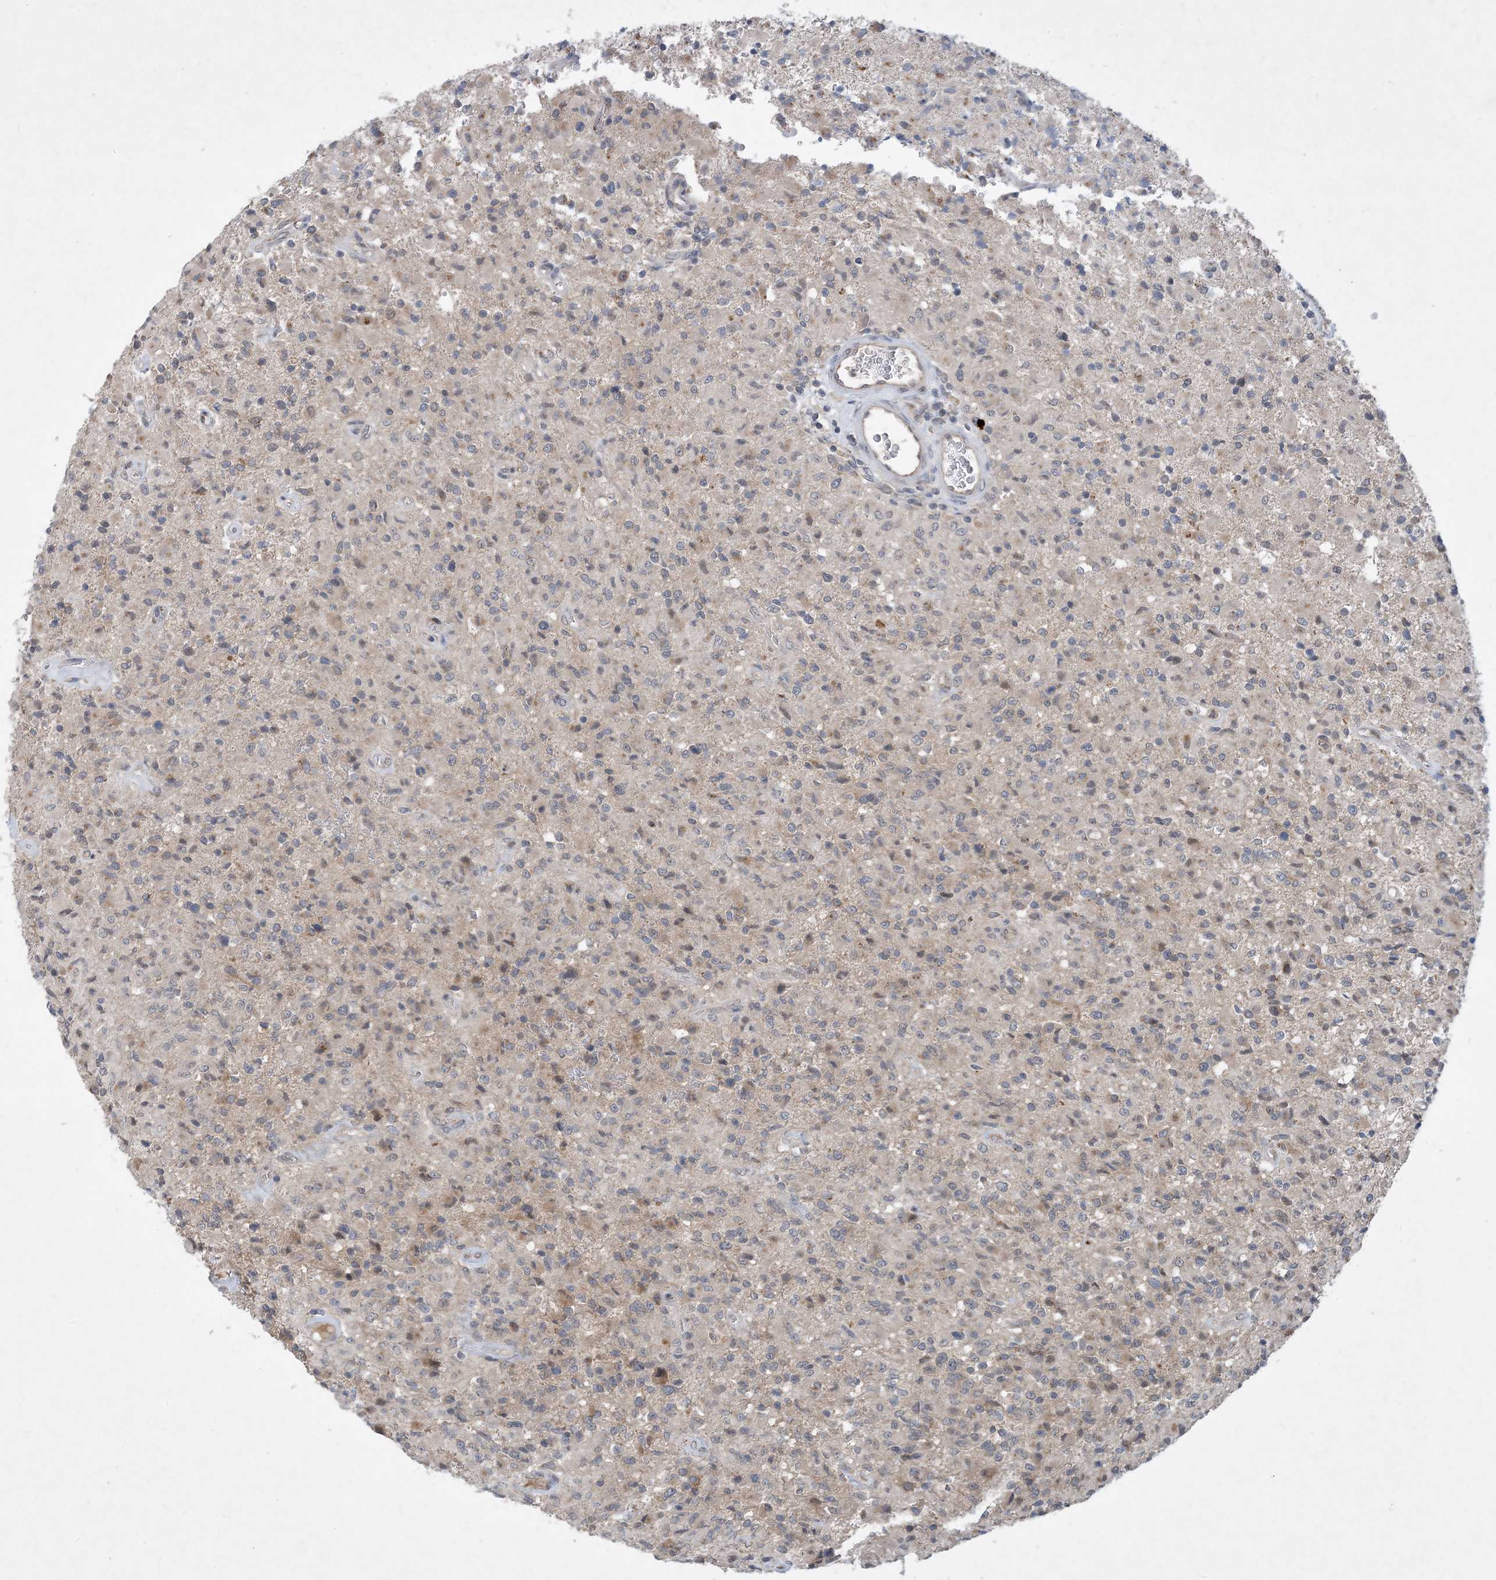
{"staining": {"intensity": "negative", "quantity": "none", "location": "none"}, "tissue": "glioma", "cell_type": "Tumor cells", "image_type": "cancer", "snomed": [{"axis": "morphology", "description": "Glioma, malignant, High grade"}, {"axis": "topography", "description": "Brain"}], "caption": "There is no significant positivity in tumor cells of glioma.", "gene": "TINAG", "patient": {"sex": "female", "age": 57}}